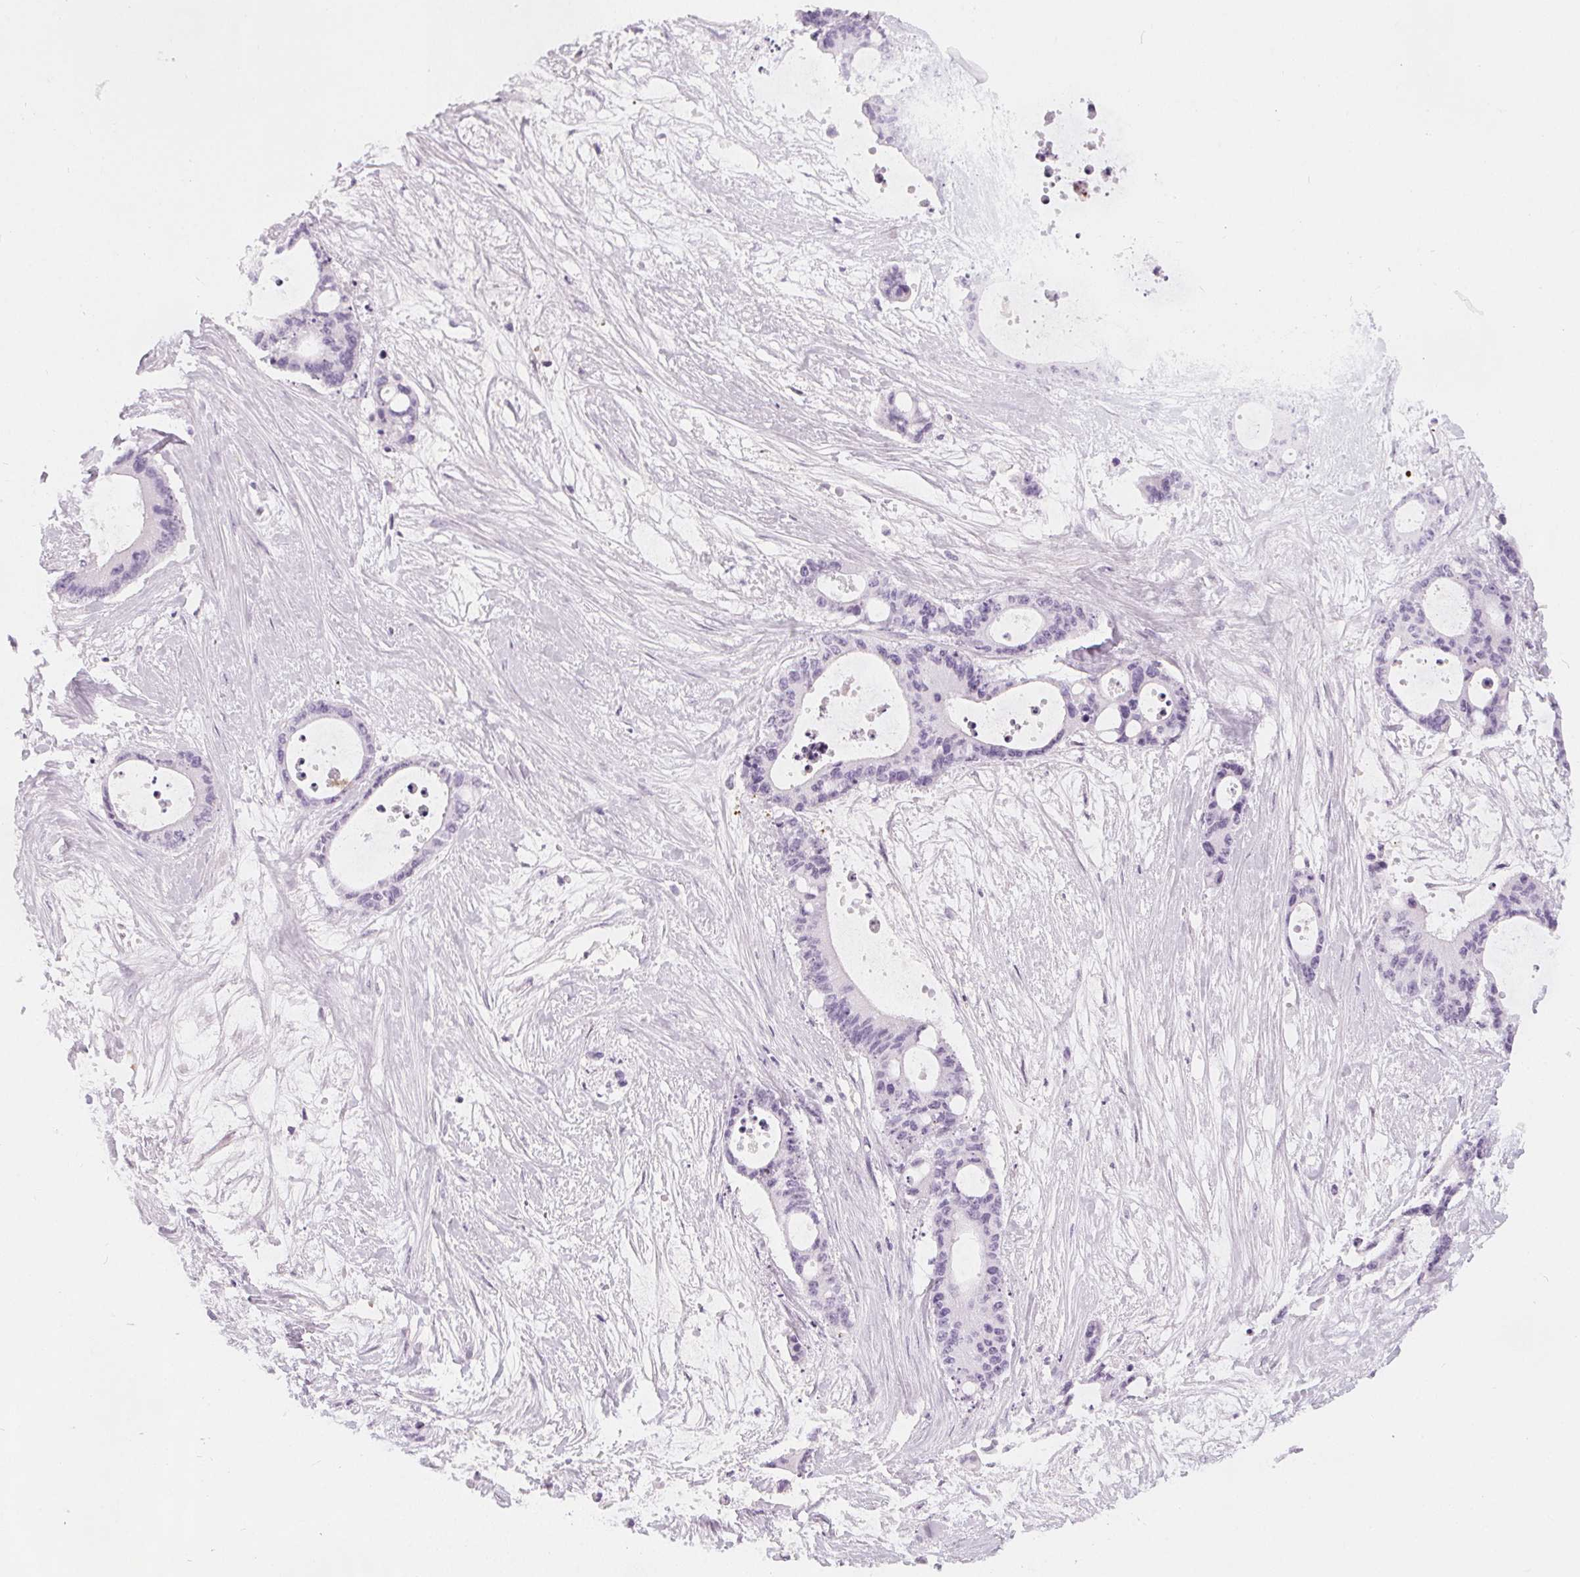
{"staining": {"intensity": "negative", "quantity": "none", "location": "none"}, "tissue": "liver cancer", "cell_type": "Tumor cells", "image_type": "cancer", "snomed": [{"axis": "morphology", "description": "Normal tissue, NOS"}, {"axis": "morphology", "description": "Cholangiocarcinoma"}, {"axis": "topography", "description": "Liver"}, {"axis": "topography", "description": "Peripheral nerve tissue"}], "caption": "IHC histopathology image of neoplastic tissue: liver cancer stained with DAB displays no significant protein staining in tumor cells.", "gene": "SLC5A12", "patient": {"sex": "female", "age": 73}}